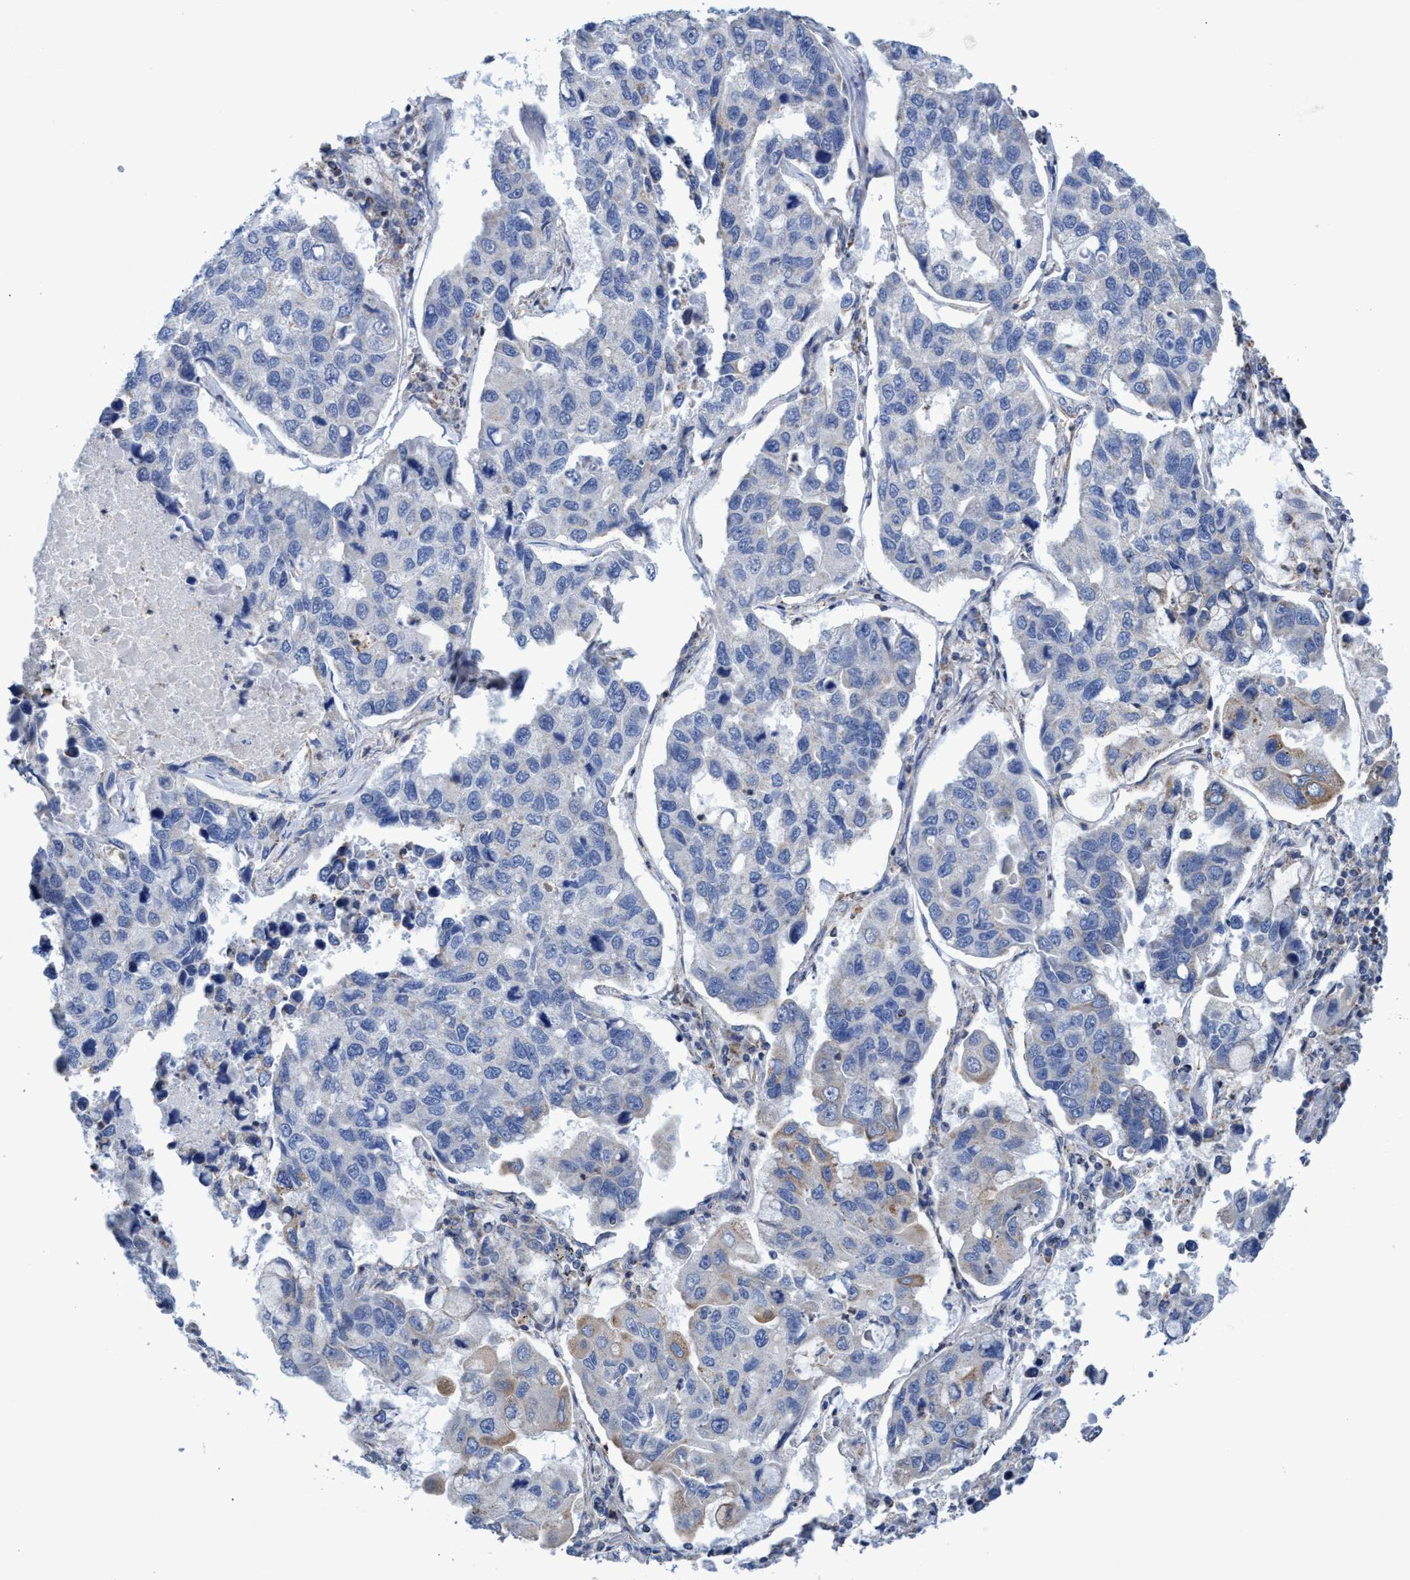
{"staining": {"intensity": "negative", "quantity": "none", "location": "none"}, "tissue": "lung cancer", "cell_type": "Tumor cells", "image_type": "cancer", "snomed": [{"axis": "morphology", "description": "Adenocarcinoma, NOS"}, {"axis": "topography", "description": "Lung"}], "caption": "IHC photomicrograph of human lung cancer stained for a protein (brown), which displays no positivity in tumor cells.", "gene": "ZNF750", "patient": {"sex": "male", "age": 64}}